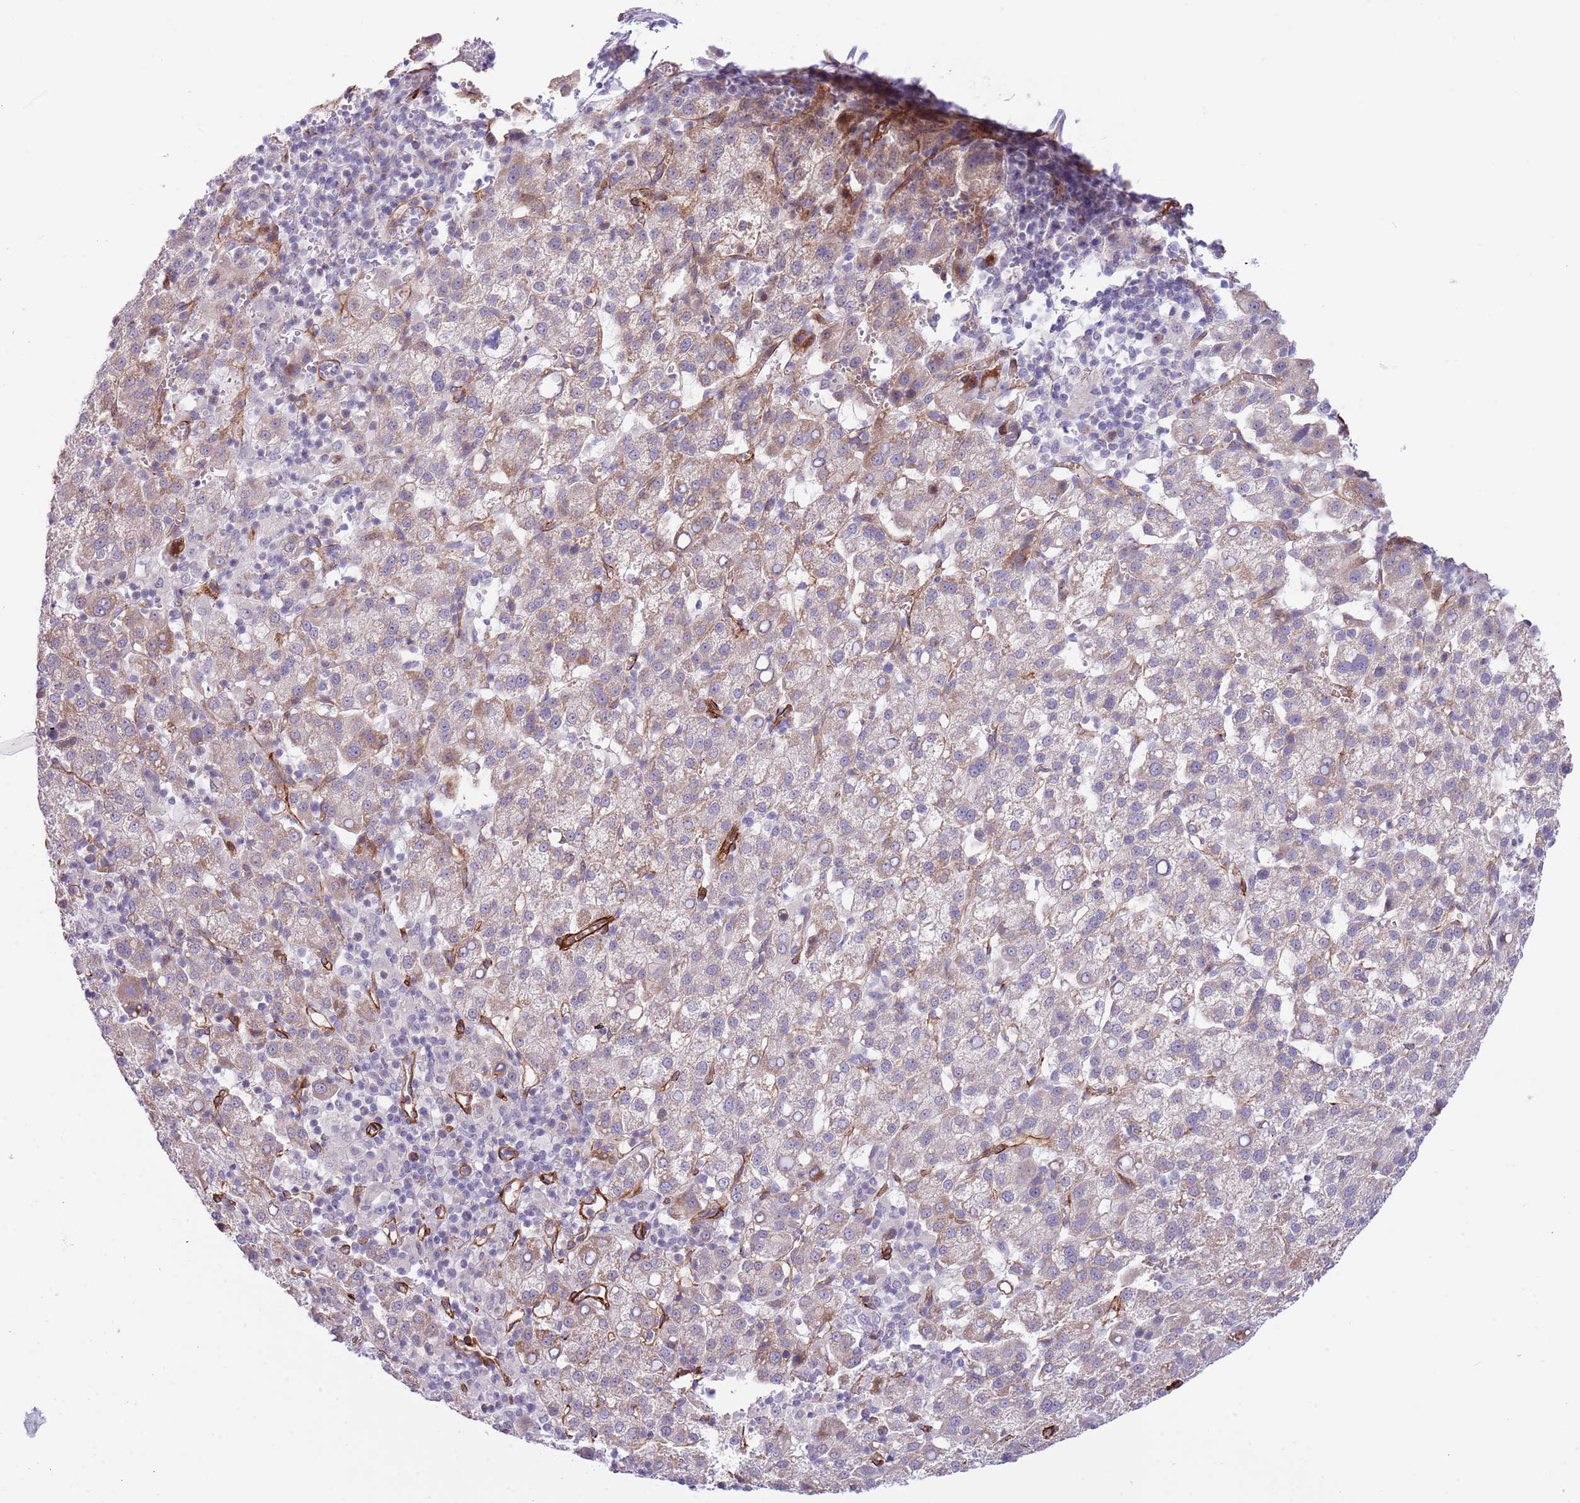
{"staining": {"intensity": "moderate", "quantity": "<25%", "location": "cytoplasmic/membranous"}, "tissue": "liver cancer", "cell_type": "Tumor cells", "image_type": "cancer", "snomed": [{"axis": "morphology", "description": "Carcinoma, Hepatocellular, NOS"}, {"axis": "topography", "description": "Liver"}], "caption": "Immunohistochemistry (IHC) micrograph of human hepatocellular carcinoma (liver) stained for a protein (brown), which displays low levels of moderate cytoplasmic/membranous positivity in about <25% of tumor cells.", "gene": "NEK3", "patient": {"sex": "female", "age": 58}}